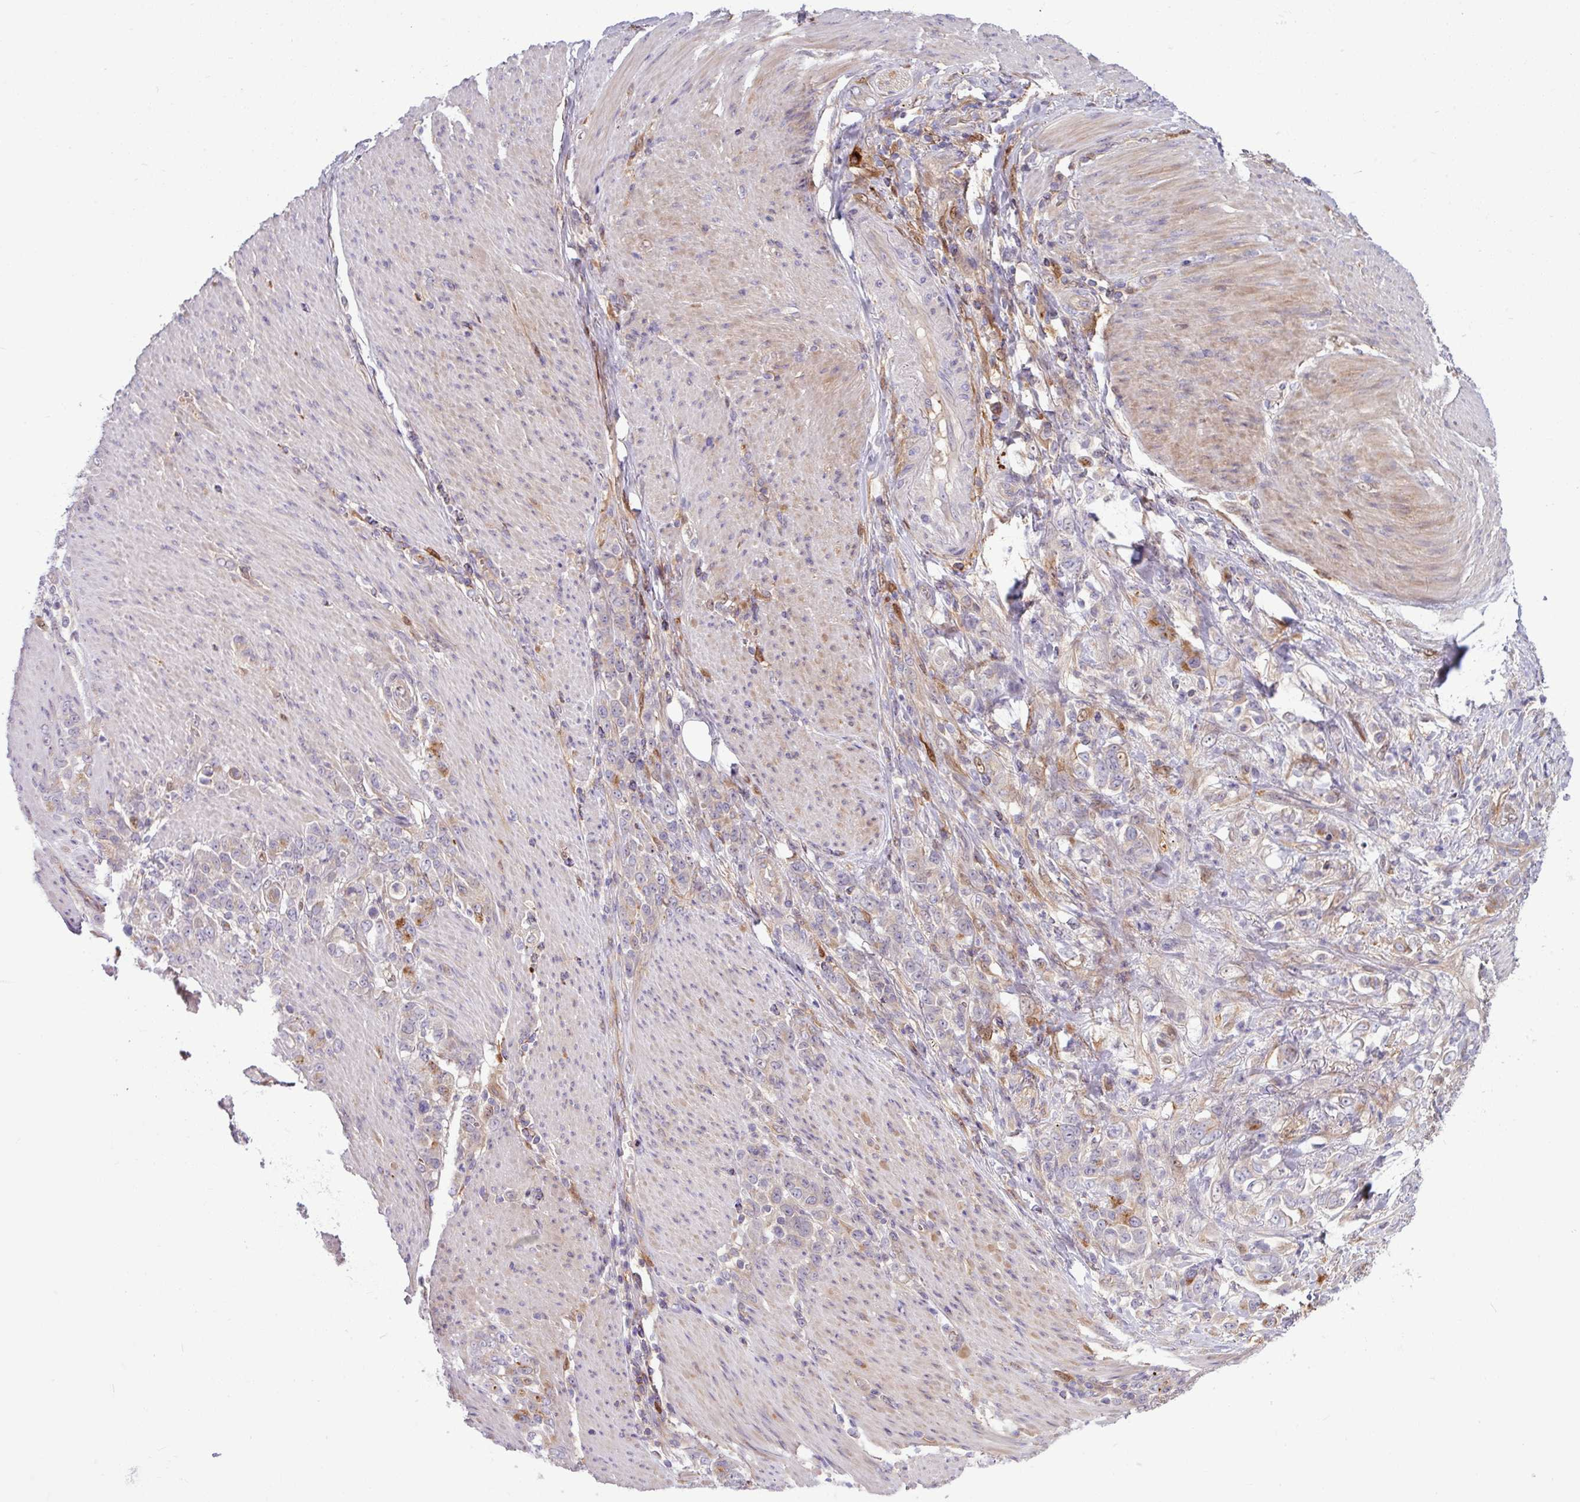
{"staining": {"intensity": "negative", "quantity": "none", "location": "none"}, "tissue": "stomach cancer", "cell_type": "Tumor cells", "image_type": "cancer", "snomed": [{"axis": "morphology", "description": "Adenocarcinoma, NOS"}, {"axis": "topography", "description": "Stomach"}], "caption": "DAB (3,3'-diaminobenzidine) immunohistochemical staining of human stomach adenocarcinoma displays no significant positivity in tumor cells. (Stains: DAB (3,3'-diaminobenzidine) IHC with hematoxylin counter stain, Microscopy: brightfield microscopy at high magnification).", "gene": "B4GALNT4", "patient": {"sex": "female", "age": 79}}